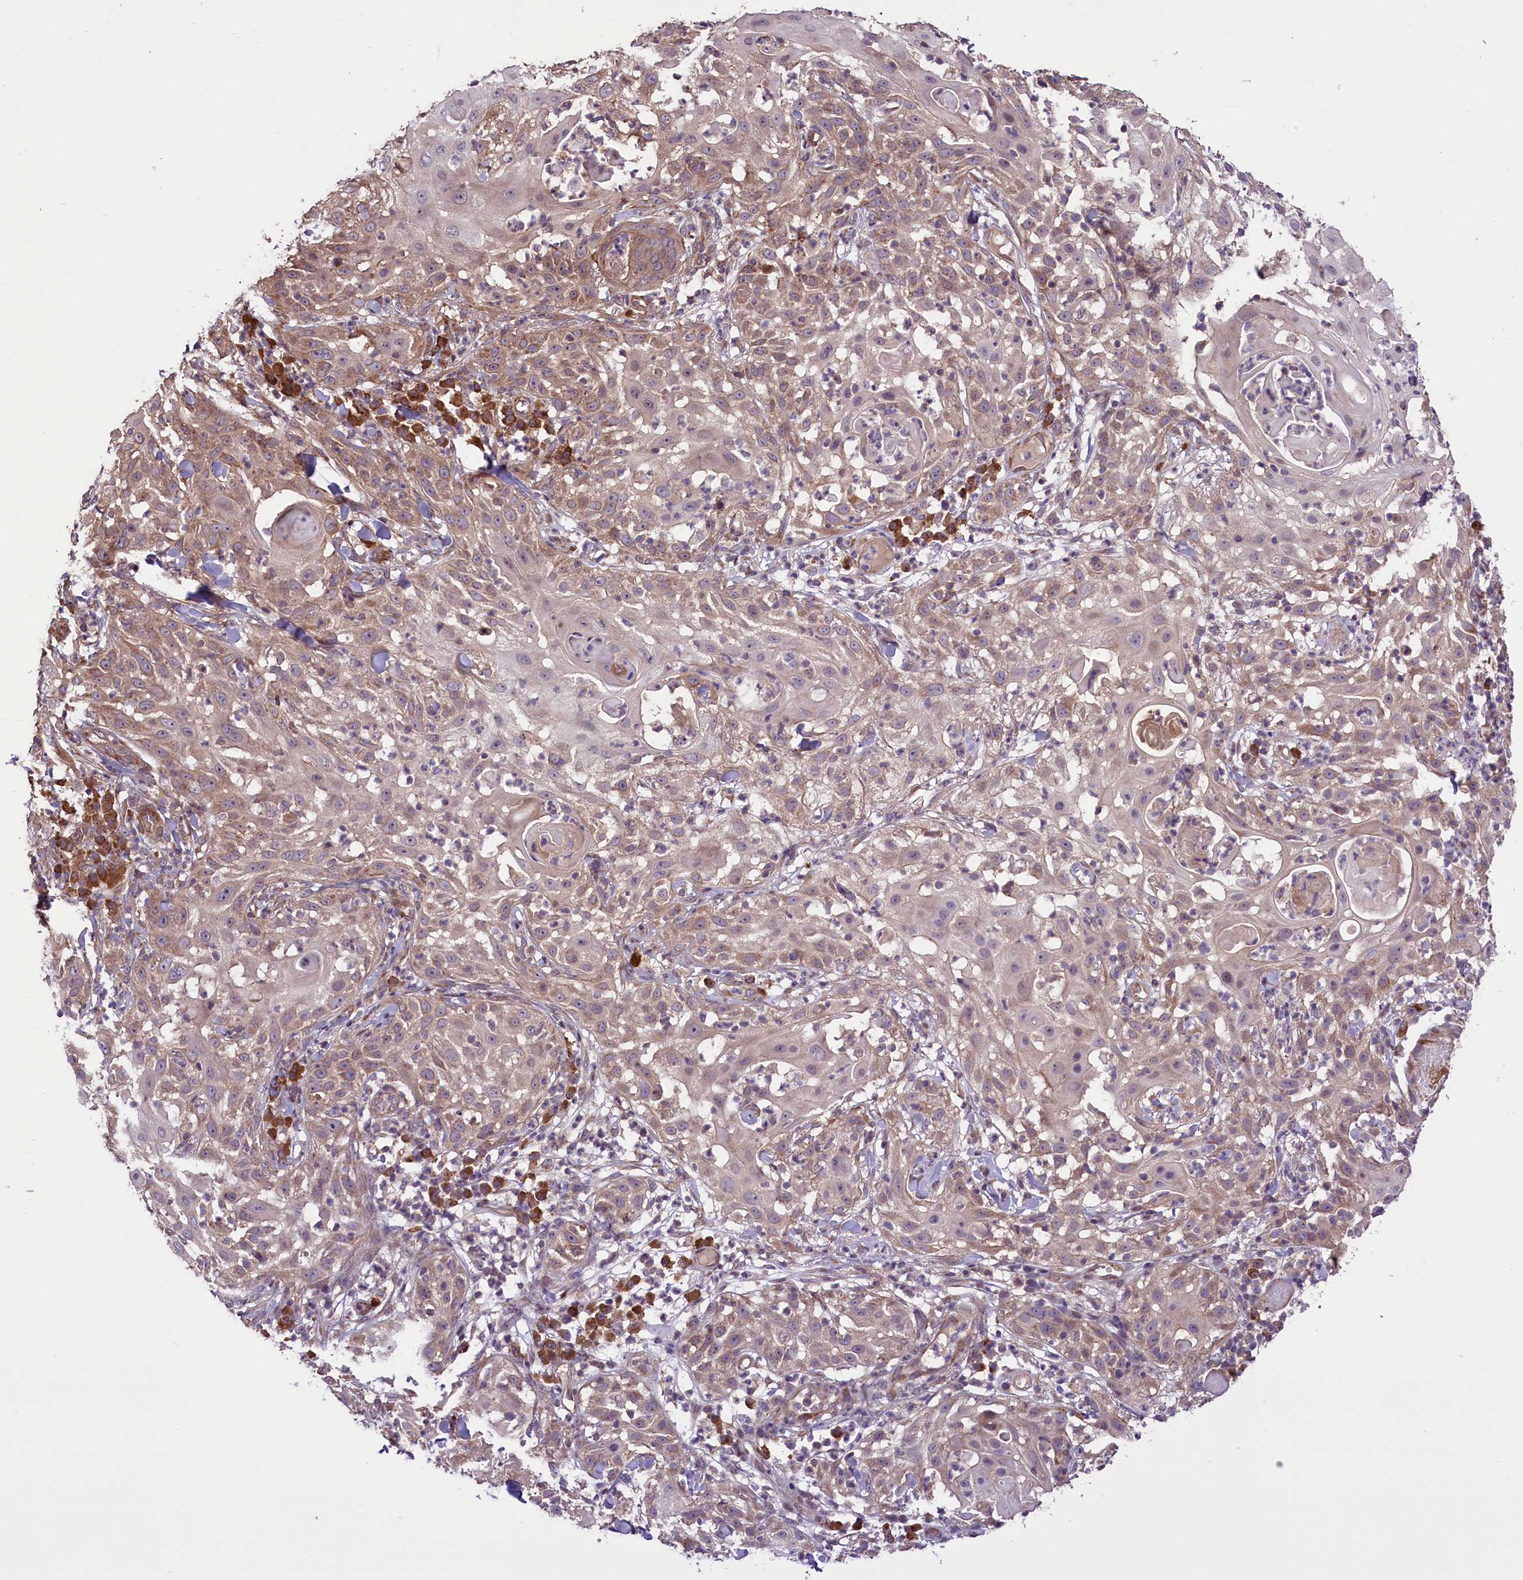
{"staining": {"intensity": "moderate", "quantity": "25%-75%", "location": "cytoplasmic/membranous"}, "tissue": "skin cancer", "cell_type": "Tumor cells", "image_type": "cancer", "snomed": [{"axis": "morphology", "description": "Squamous cell carcinoma, NOS"}, {"axis": "topography", "description": "Skin"}], "caption": "The histopathology image shows staining of skin cancer (squamous cell carcinoma), revealing moderate cytoplasmic/membranous protein staining (brown color) within tumor cells.", "gene": "HDAC5", "patient": {"sex": "female", "age": 44}}